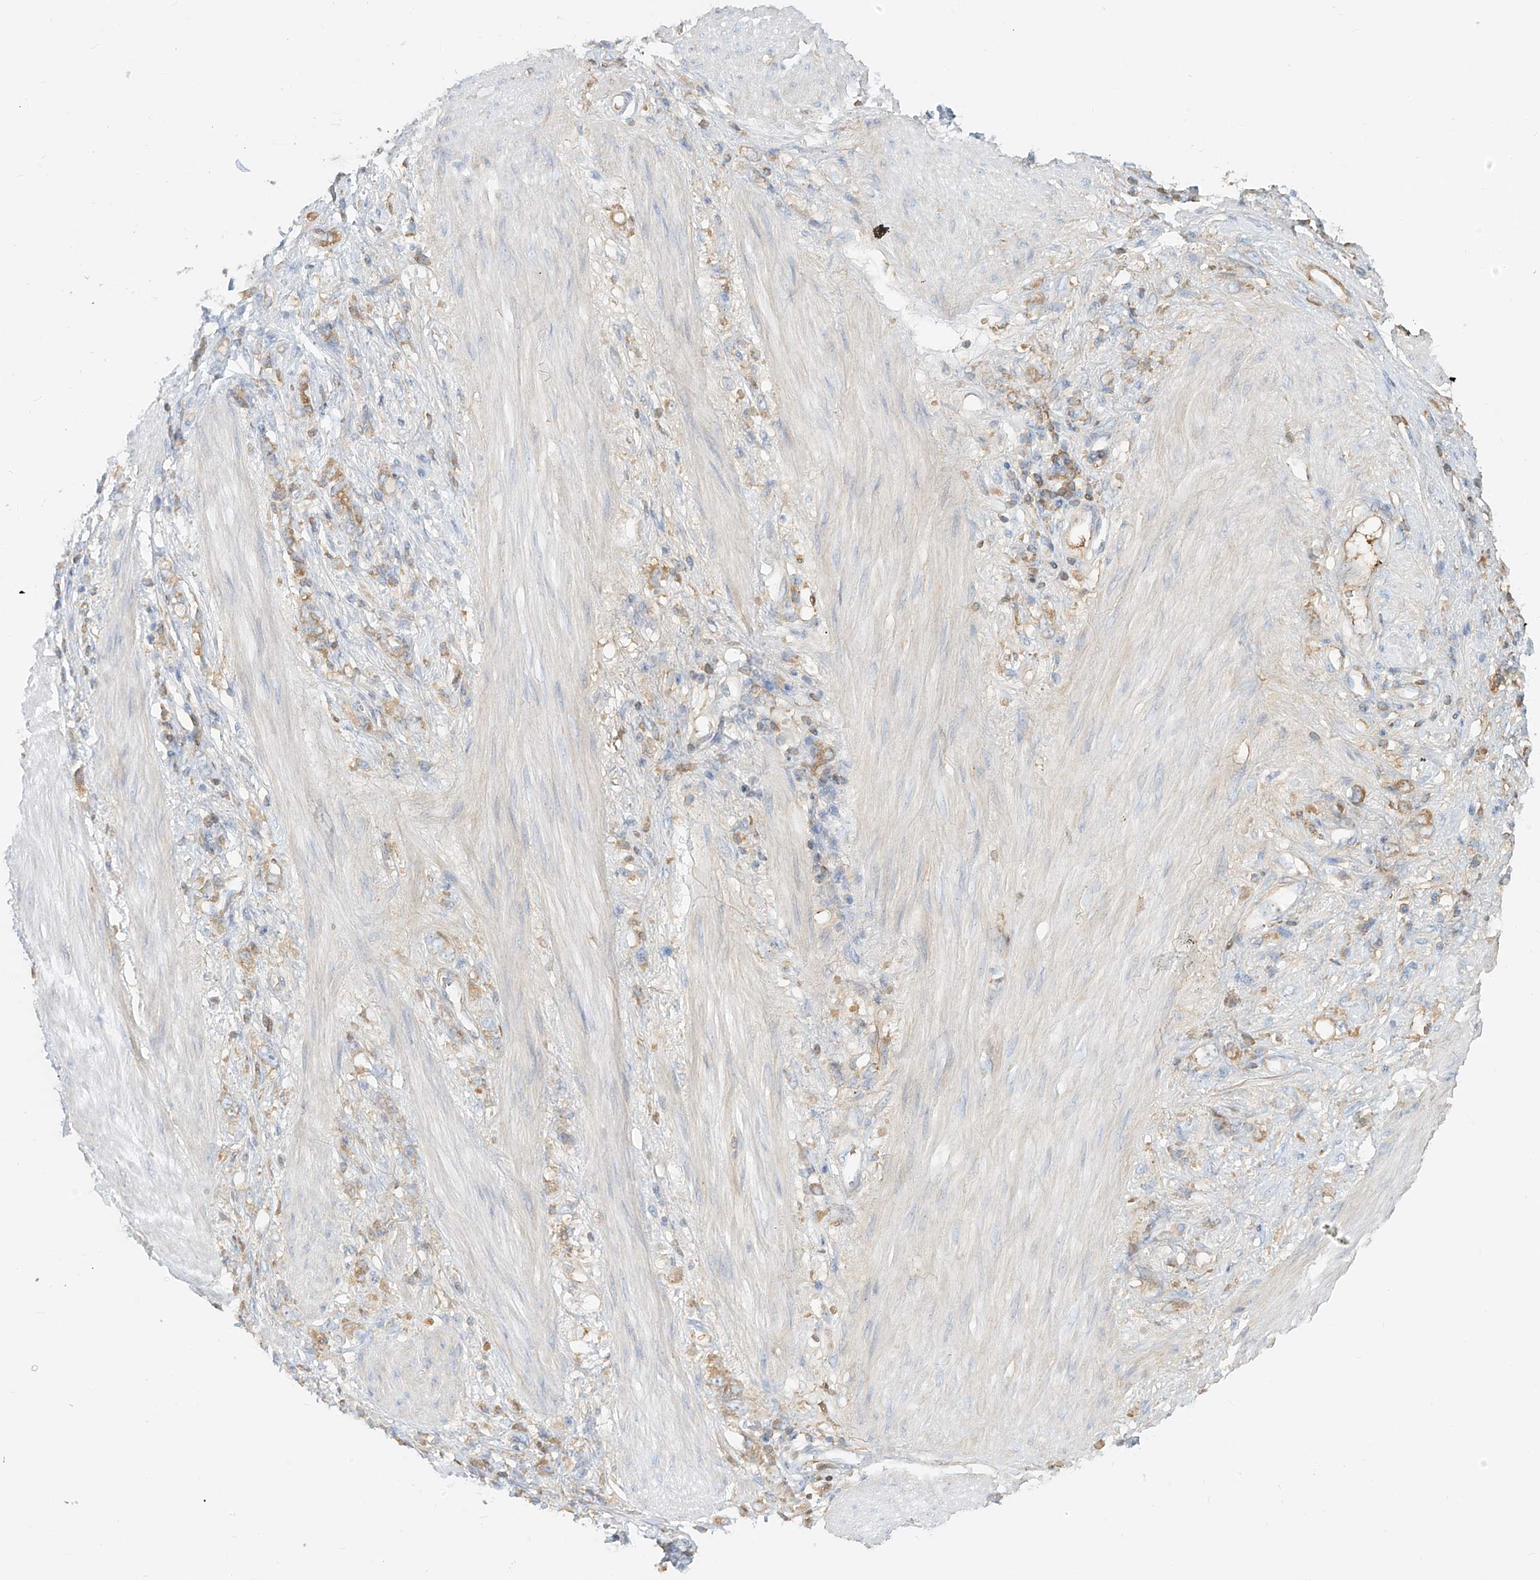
{"staining": {"intensity": "moderate", "quantity": "25%-75%", "location": "cytoplasmic/membranous"}, "tissue": "stomach cancer", "cell_type": "Tumor cells", "image_type": "cancer", "snomed": [{"axis": "morphology", "description": "Adenocarcinoma, NOS"}, {"axis": "topography", "description": "Stomach"}], "caption": "Stomach cancer tissue displays moderate cytoplasmic/membranous positivity in approximately 25%-75% of tumor cells, visualized by immunohistochemistry. (Brightfield microscopy of DAB IHC at high magnification).", "gene": "OCSTAMP", "patient": {"sex": "female", "age": 76}}